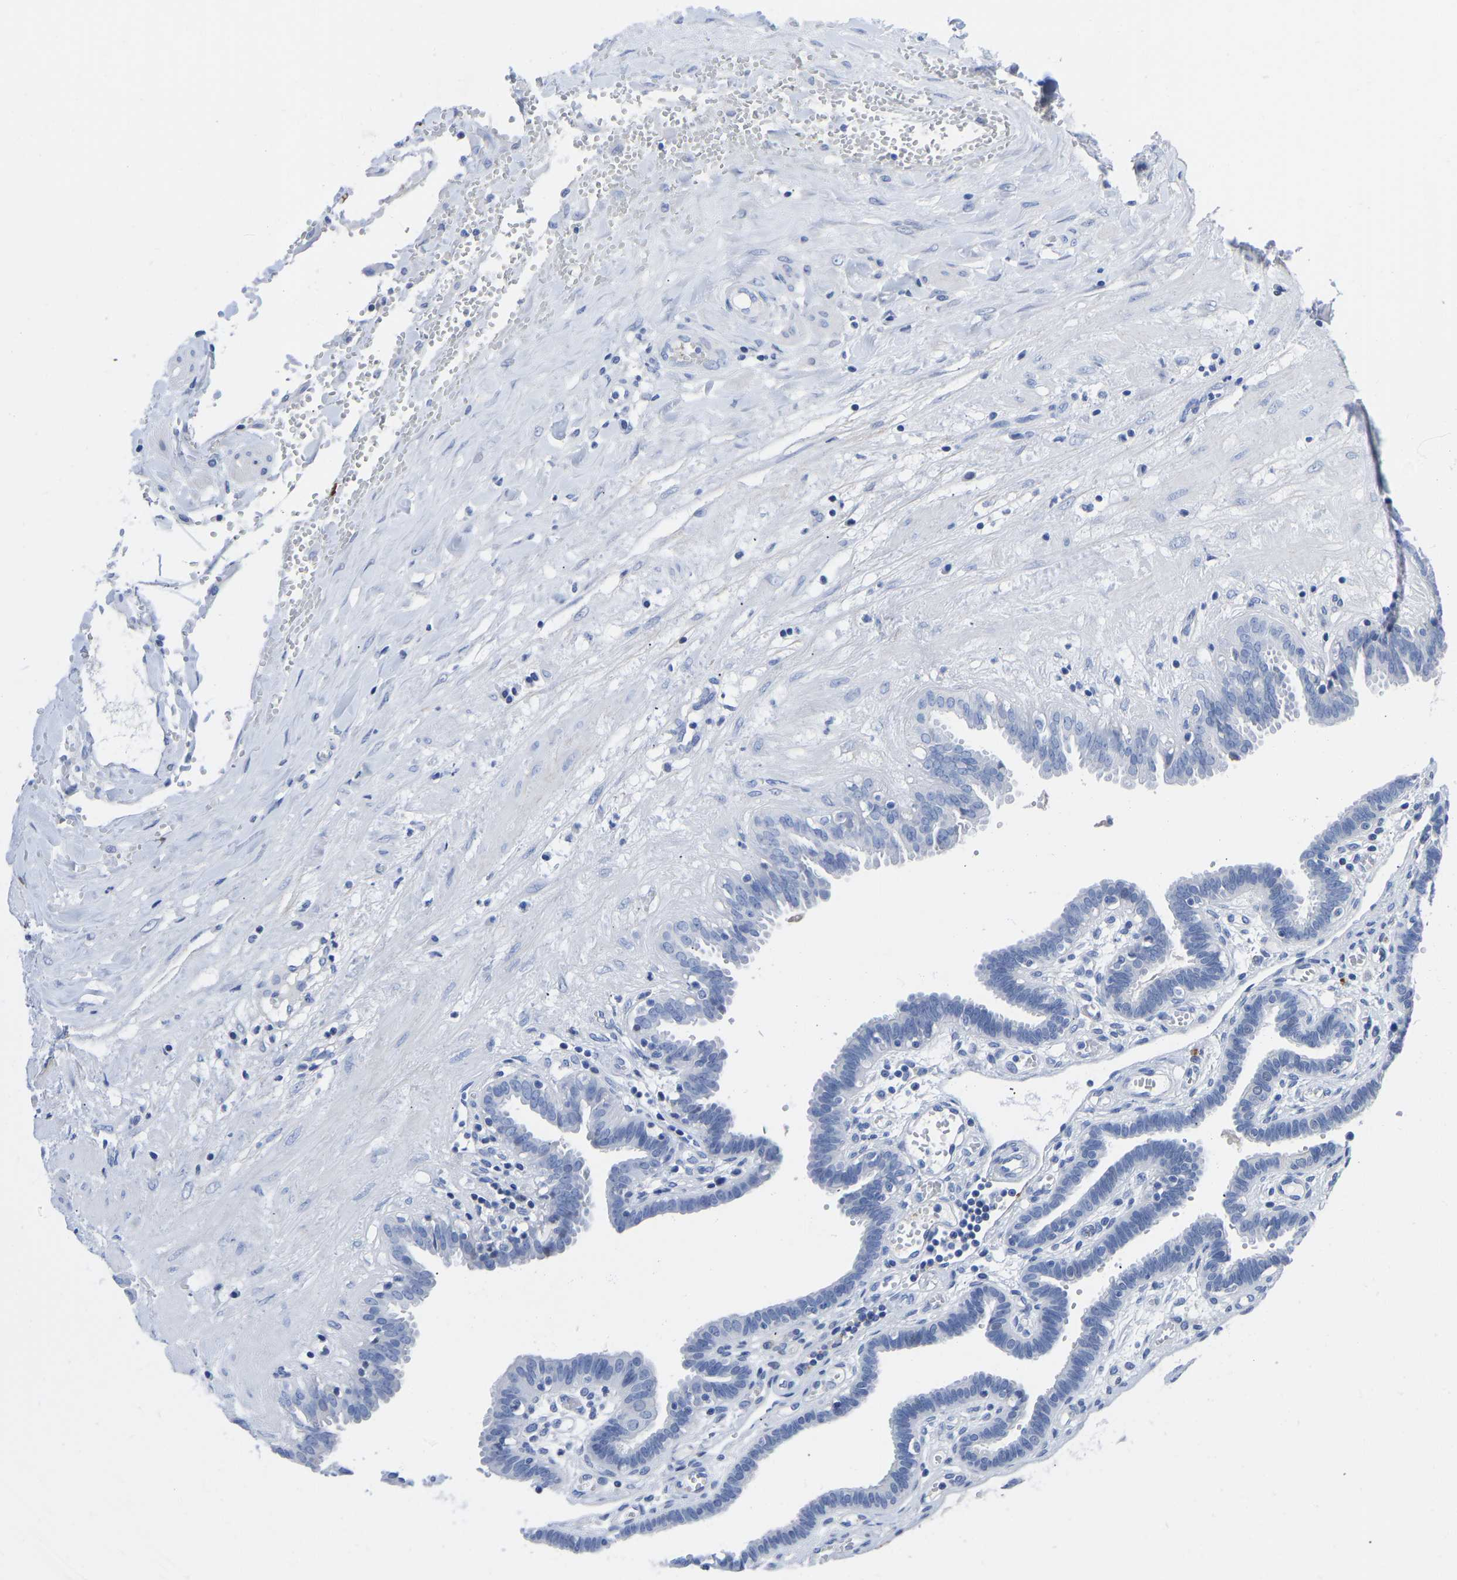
{"staining": {"intensity": "negative", "quantity": "none", "location": "none"}, "tissue": "fallopian tube", "cell_type": "Glandular cells", "image_type": "normal", "snomed": [{"axis": "morphology", "description": "Normal tissue, NOS"}, {"axis": "topography", "description": "Fallopian tube"}, {"axis": "topography", "description": "Placenta"}], "caption": "Image shows no protein staining in glandular cells of benign fallopian tube.", "gene": "GPA33", "patient": {"sex": "female", "age": 32}}